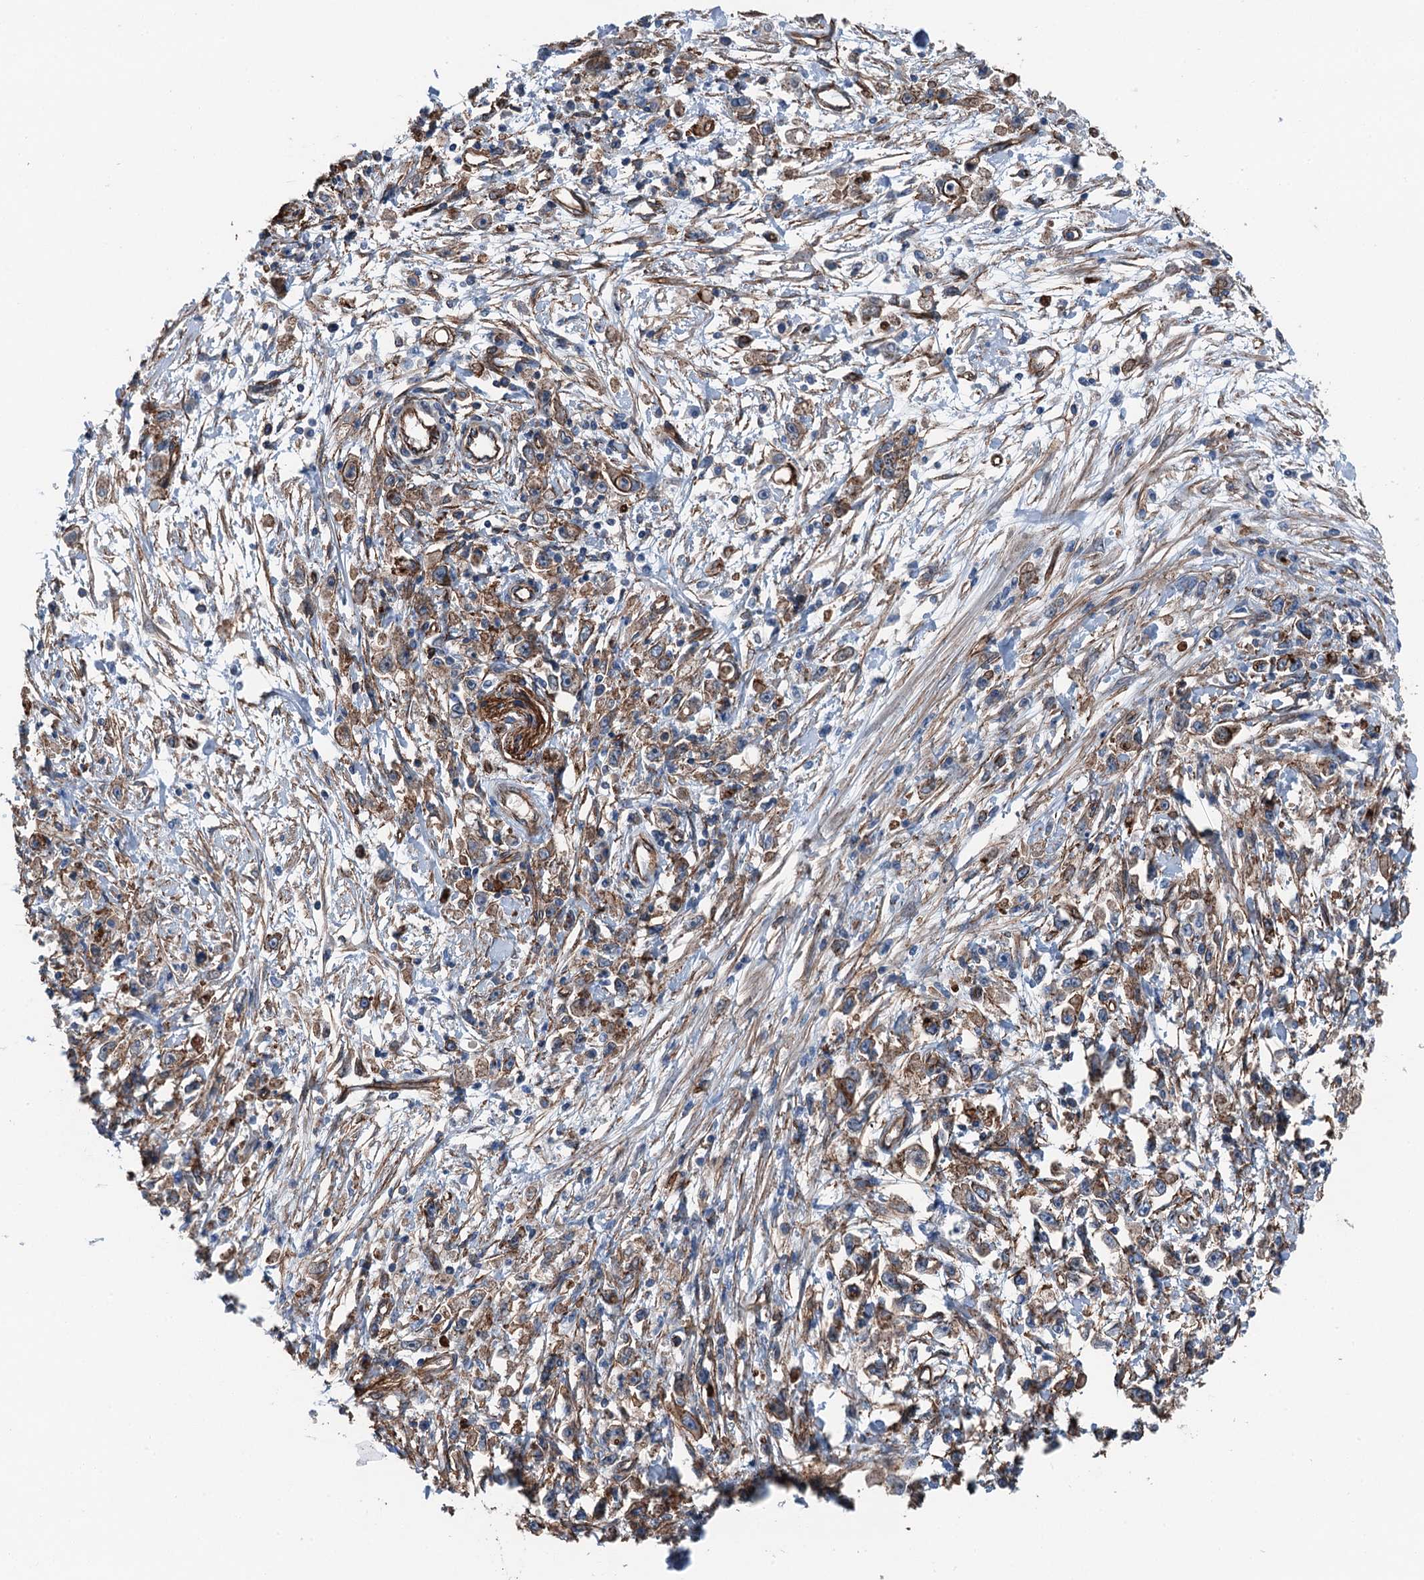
{"staining": {"intensity": "moderate", "quantity": ">75%", "location": "cytoplasmic/membranous"}, "tissue": "stomach cancer", "cell_type": "Tumor cells", "image_type": "cancer", "snomed": [{"axis": "morphology", "description": "Adenocarcinoma, NOS"}, {"axis": "topography", "description": "Stomach"}], "caption": "The photomicrograph demonstrates immunohistochemical staining of adenocarcinoma (stomach). There is moderate cytoplasmic/membranous expression is present in about >75% of tumor cells.", "gene": "NMRAL1", "patient": {"sex": "female", "age": 59}}